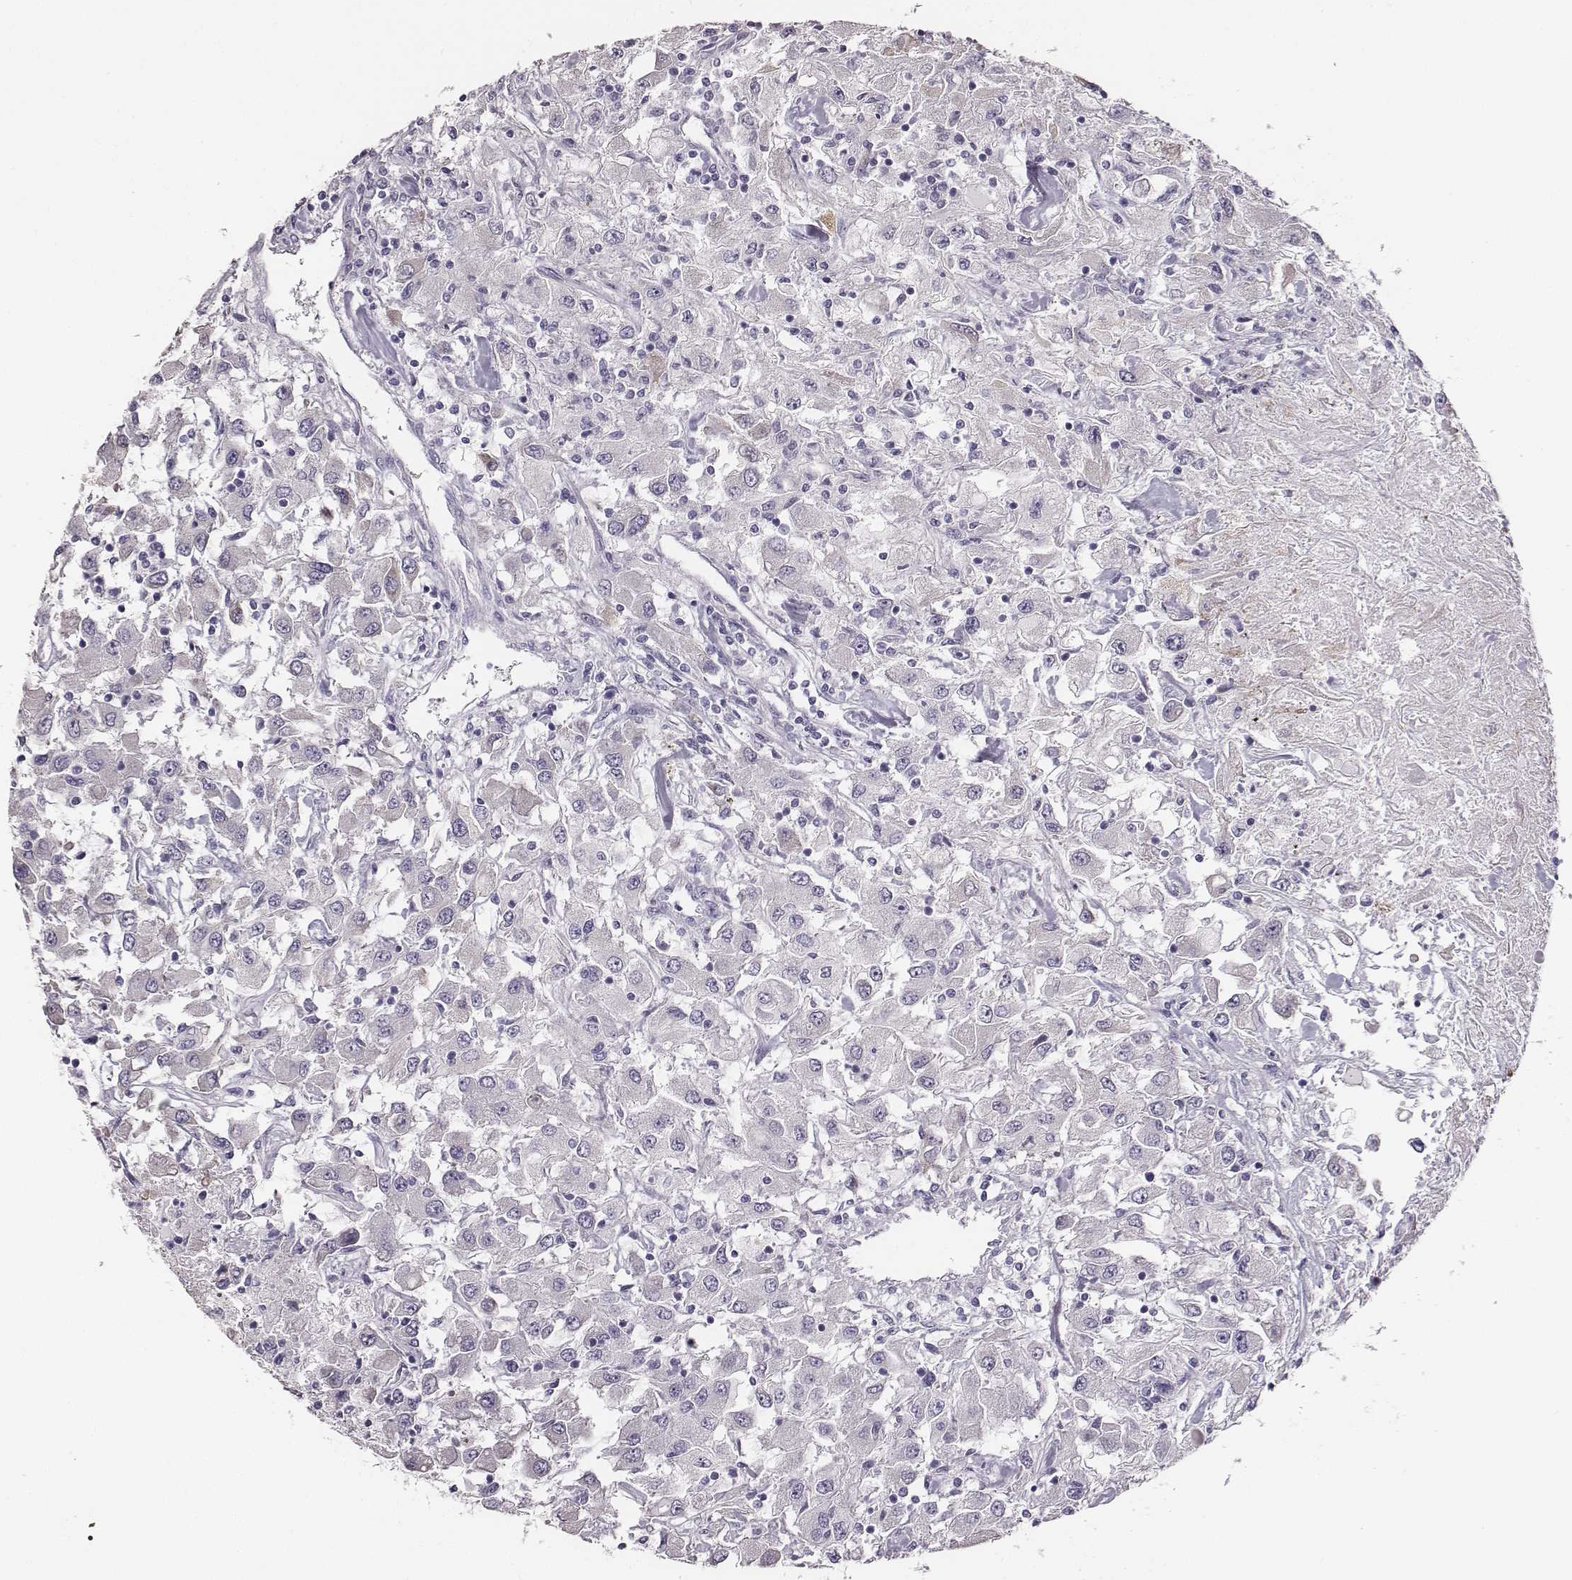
{"staining": {"intensity": "negative", "quantity": "none", "location": "none"}, "tissue": "renal cancer", "cell_type": "Tumor cells", "image_type": "cancer", "snomed": [{"axis": "morphology", "description": "Adenocarcinoma, NOS"}, {"axis": "topography", "description": "Kidney"}], "caption": "A high-resolution micrograph shows immunohistochemistry staining of adenocarcinoma (renal), which reveals no significant staining in tumor cells. (DAB IHC with hematoxylin counter stain).", "gene": "GUCA1A", "patient": {"sex": "female", "age": 67}}